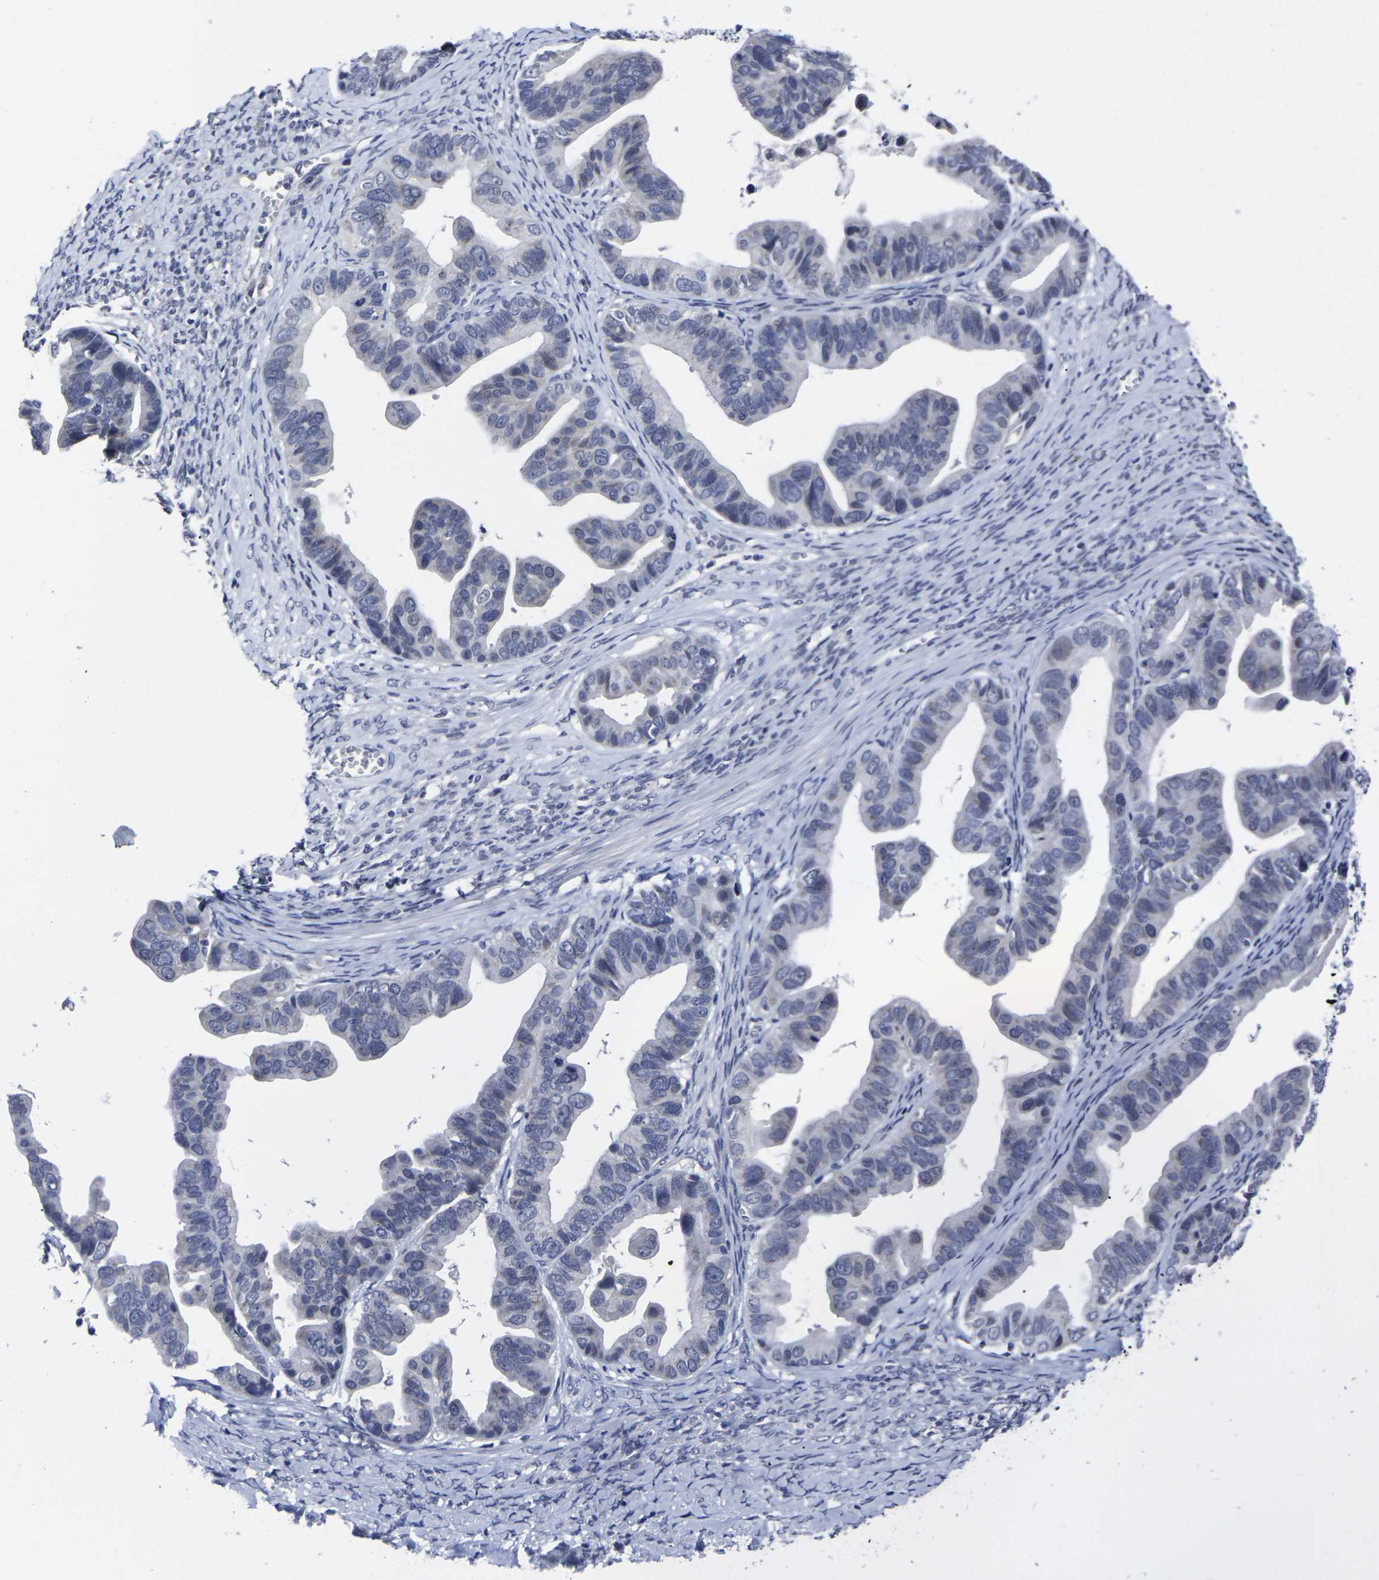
{"staining": {"intensity": "negative", "quantity": "none", "location": "none"}, "tissue": "ovarian cancer", "cell_type": "Tumor cells", "image_type": "cancer", "snomed": [{"axis": "morphology", "description": "Cystadenocarcinoma, serous, NOS"}, {"axis": "topography", "description": "Ovary"}], "caption": "Immunohistochemical staining of ovarian cancer (serous cystadenocarcinoma) shows no significant expression in tumor cells.", "gene": "MSANTD4", "patient": {"sex": "female", "age": 56}}